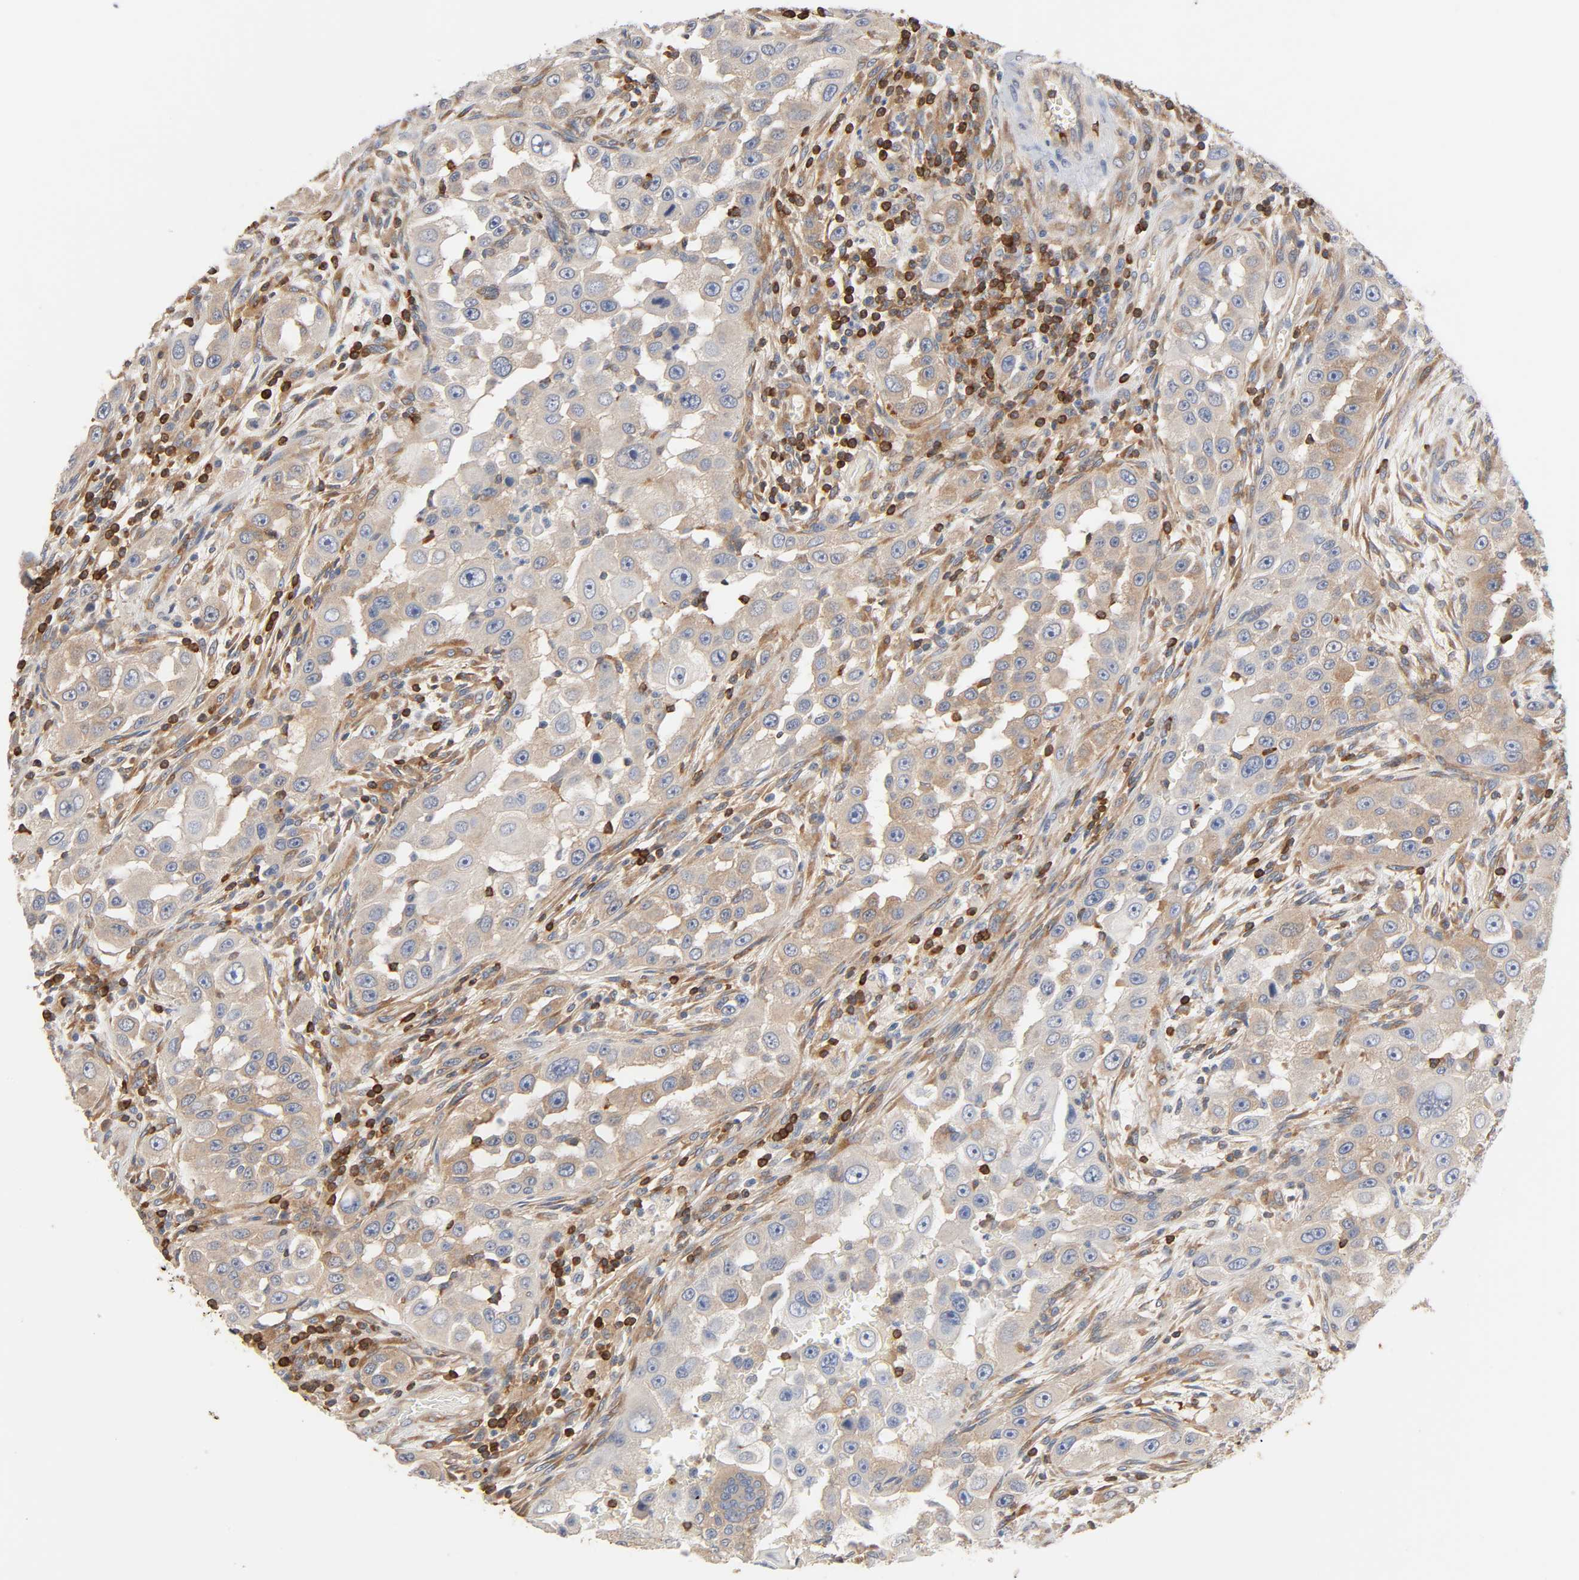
{"staining": {"intensity": "moderate", "quantity": ">75%", "location": "cytoplasmic/membranous"}, "tissue": "head and neck cancer", "cell_type": "Tumor cells", "image_type": "cancer", "snomed": [{"axis": "morphology", "description": "Carcinoma, NOS"}, {"axis": "topography", "description": "Head-Neck"}], "caption": "High-power microscopy captured an immunohistochemistry photomicrograph of carcinoma (head and neck), revealing moderate cytoplasmic/membranous expression in about >75% of tumor cells. (DAB IHC with brightfield microscopy, high magnification).", "gene": "BIN1", "patient": {"sex": "male", "age": 87}}